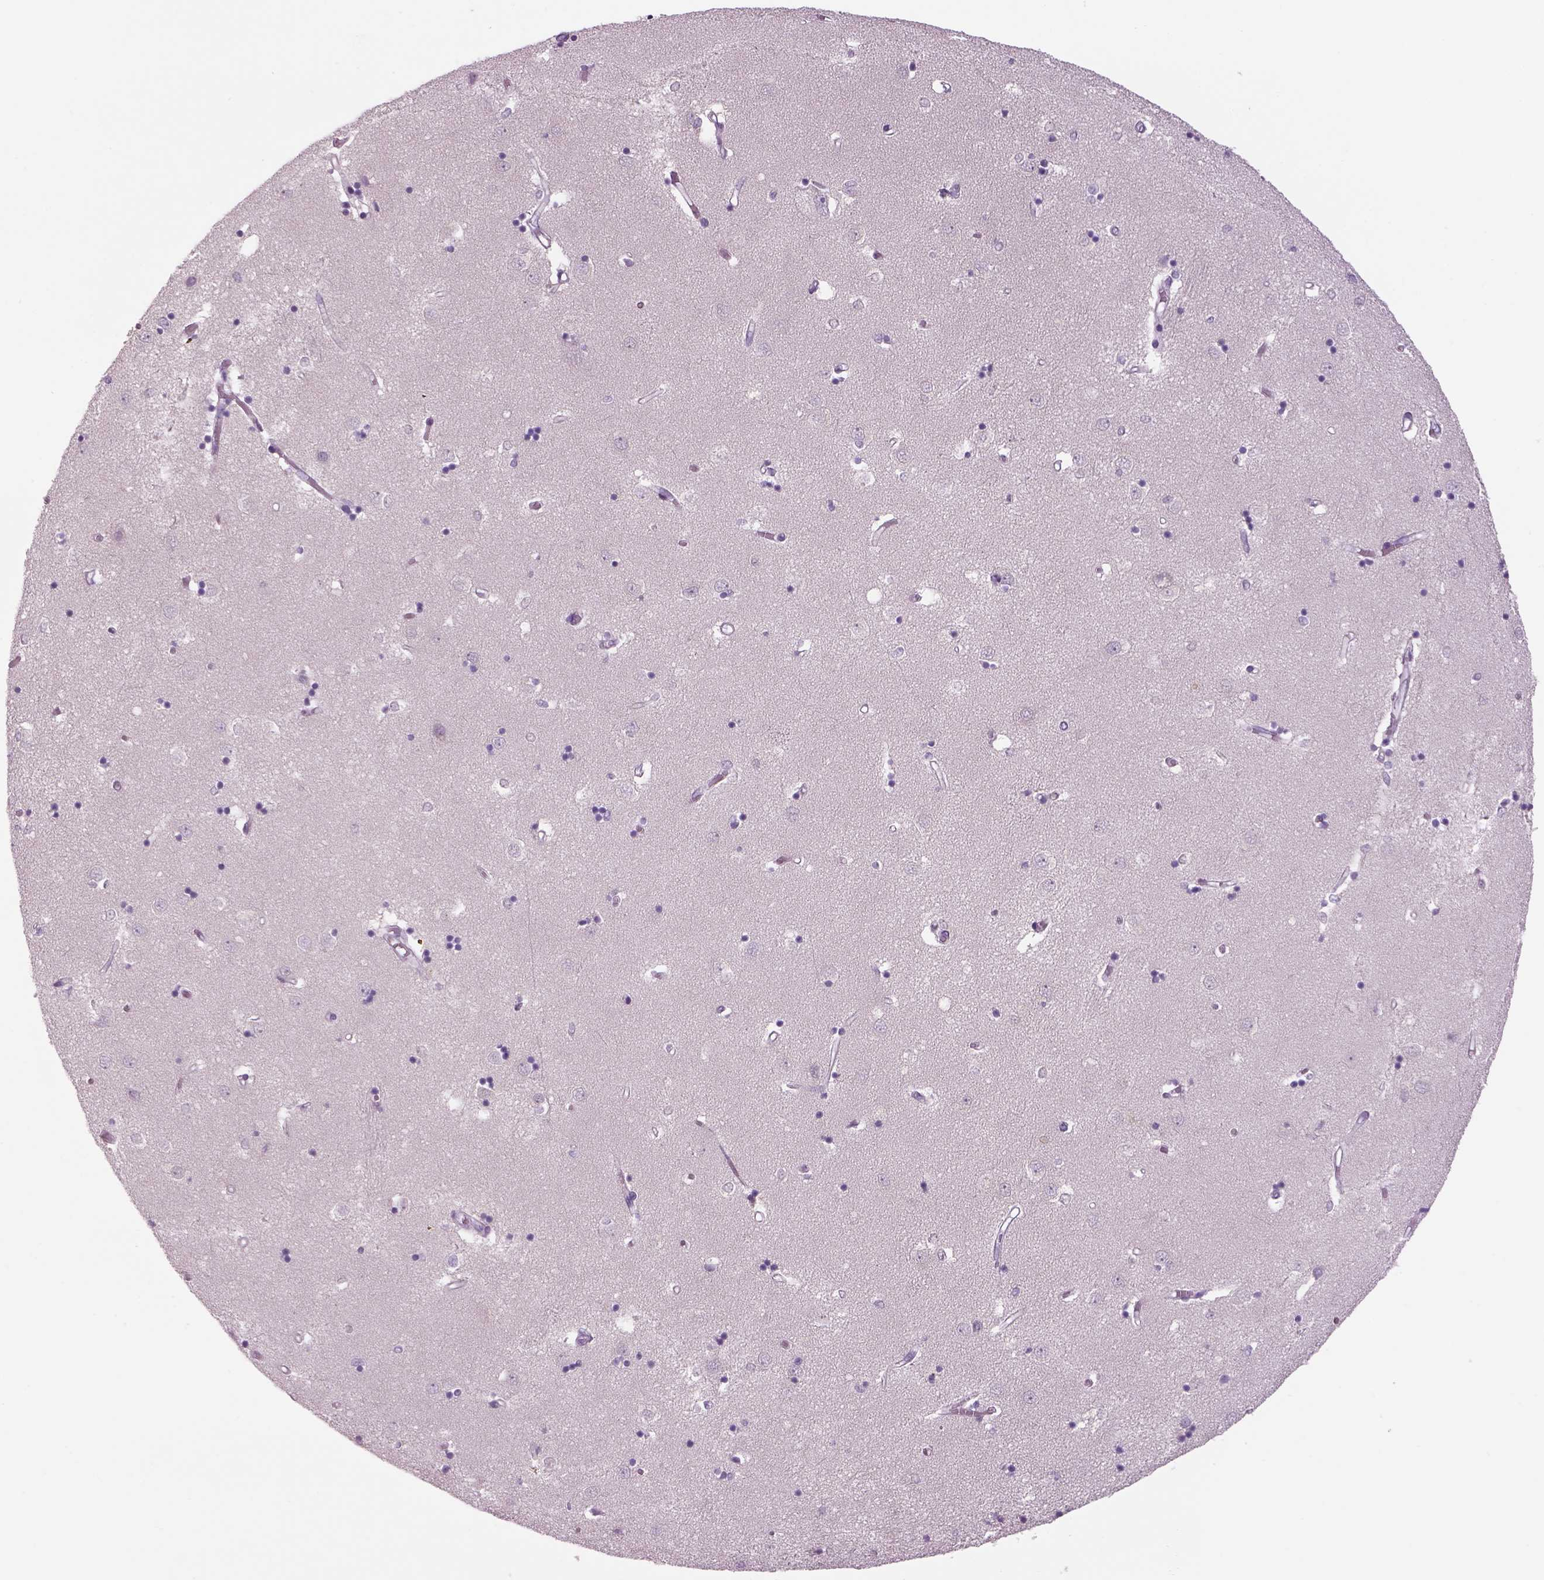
{"staining": {"intensity": "negative", "quantity": "none", "location": "none"}, "tissue": "caudate", "cell_type": "Glial cells", "image_type": "normal", "snomed": [{"axis": "morphology", "description": "Normal tissue, NOS"}, {"axis": "topography", "description": "Lateral ventricle wall"}], "caption": "The immunohistochemistry histopathology image has no significant positivity in glial cells of caudate. The staining is performed using DAB (3,3'-diaminobenzidine) brown chromogen with nuclei counter-stained in using hematoxylin.", "gene": "MDH1B", "patient": {"sex": "male", "age": 54}}